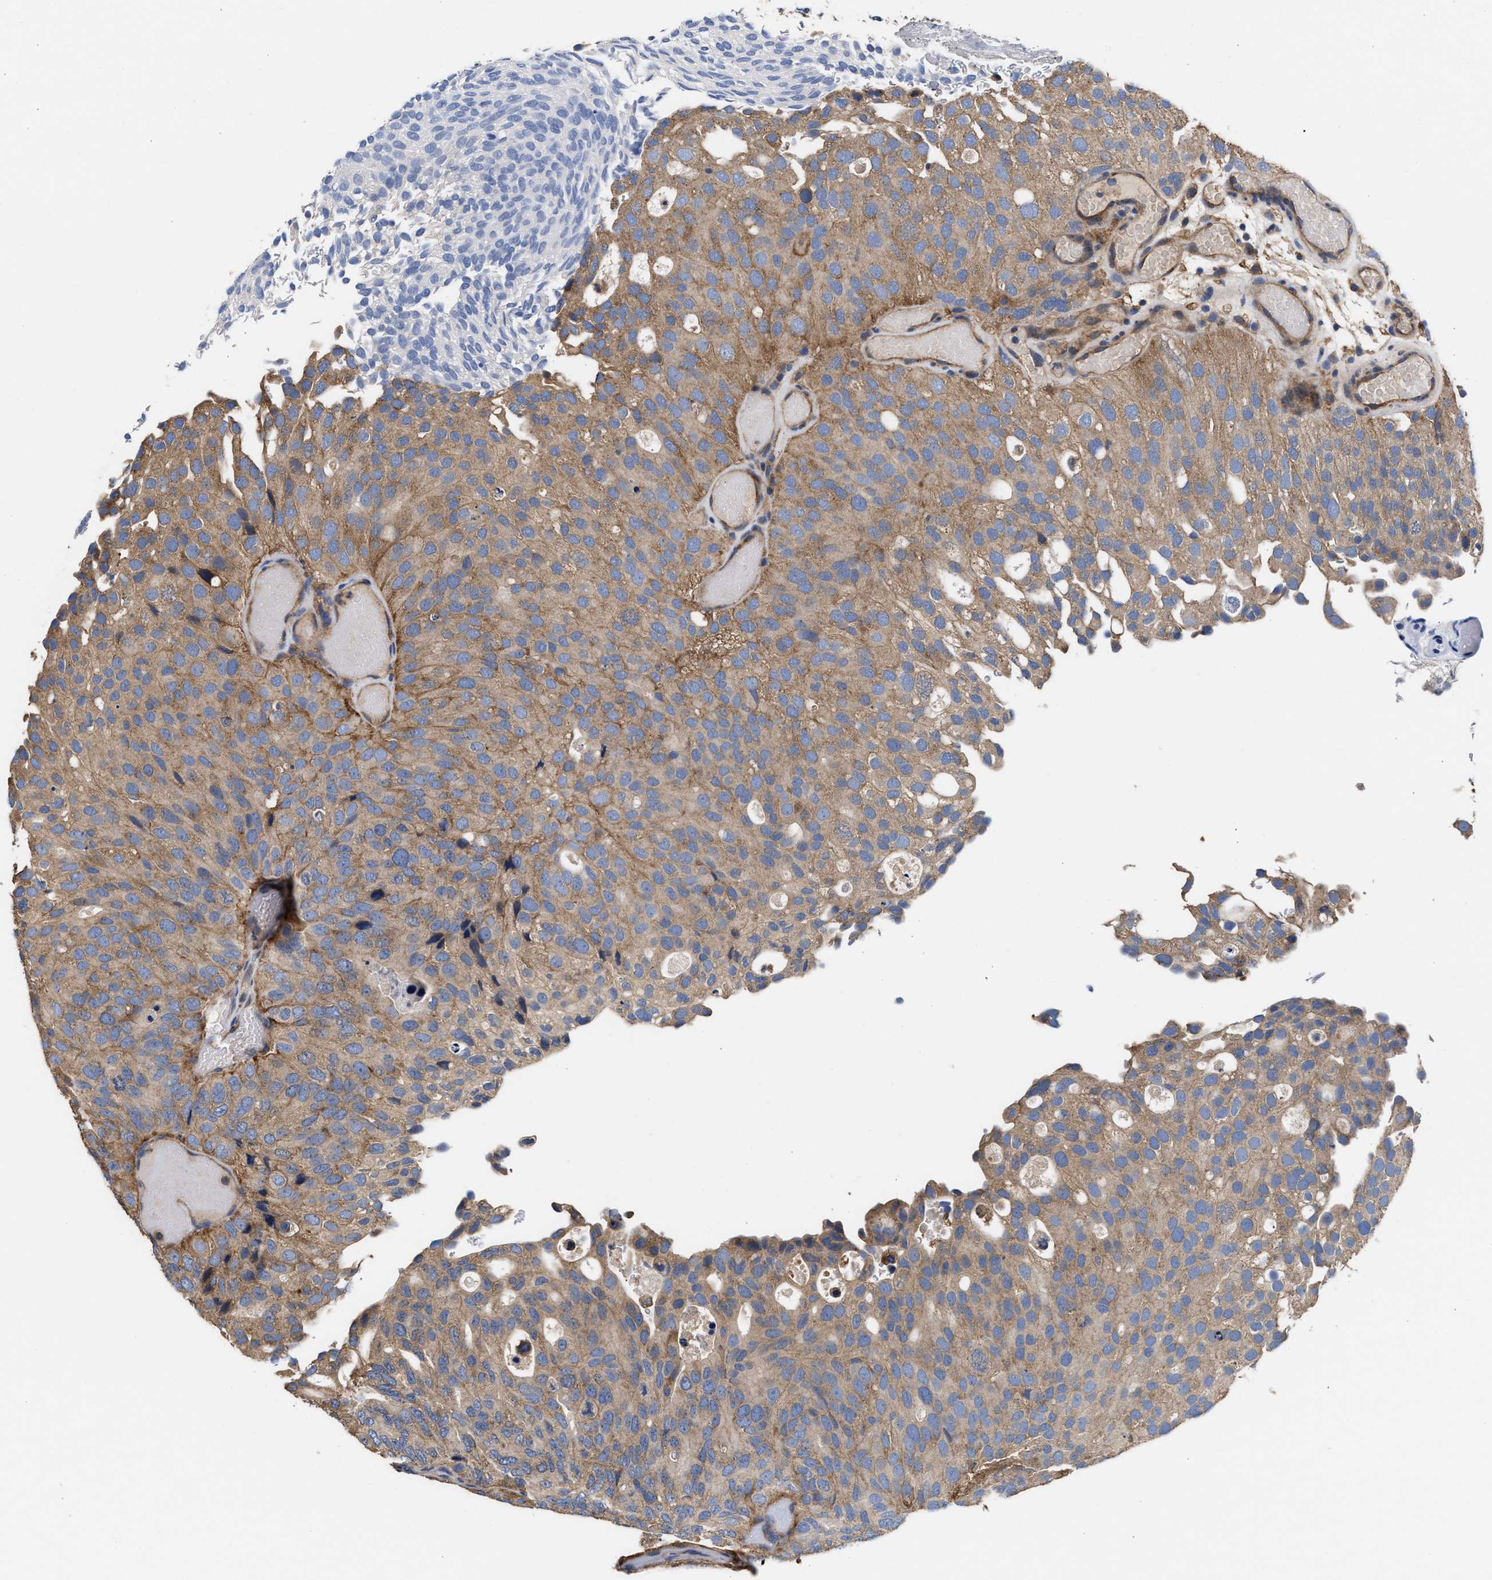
{"staining": {"intensity": "moderate", "quantity": ">75%", "location": "cytoplasmic/membranous"}, "tissue": "urothelial cancer", "cell_type": "Tumor cells", "image_type": "cancer", "snomed": [{"axis": "morphology", "description": "Urothelial carcinoma, Low grade"}, {"axis": "topography", "description": "Urinary bladder"}], "caption": "Urothelial cancer tissue reveals moderate cytoplasmic/membranous expression in about >75% of tumor cells", "gene": "KLB", "patient": {"sex": "male", "age": 78}}